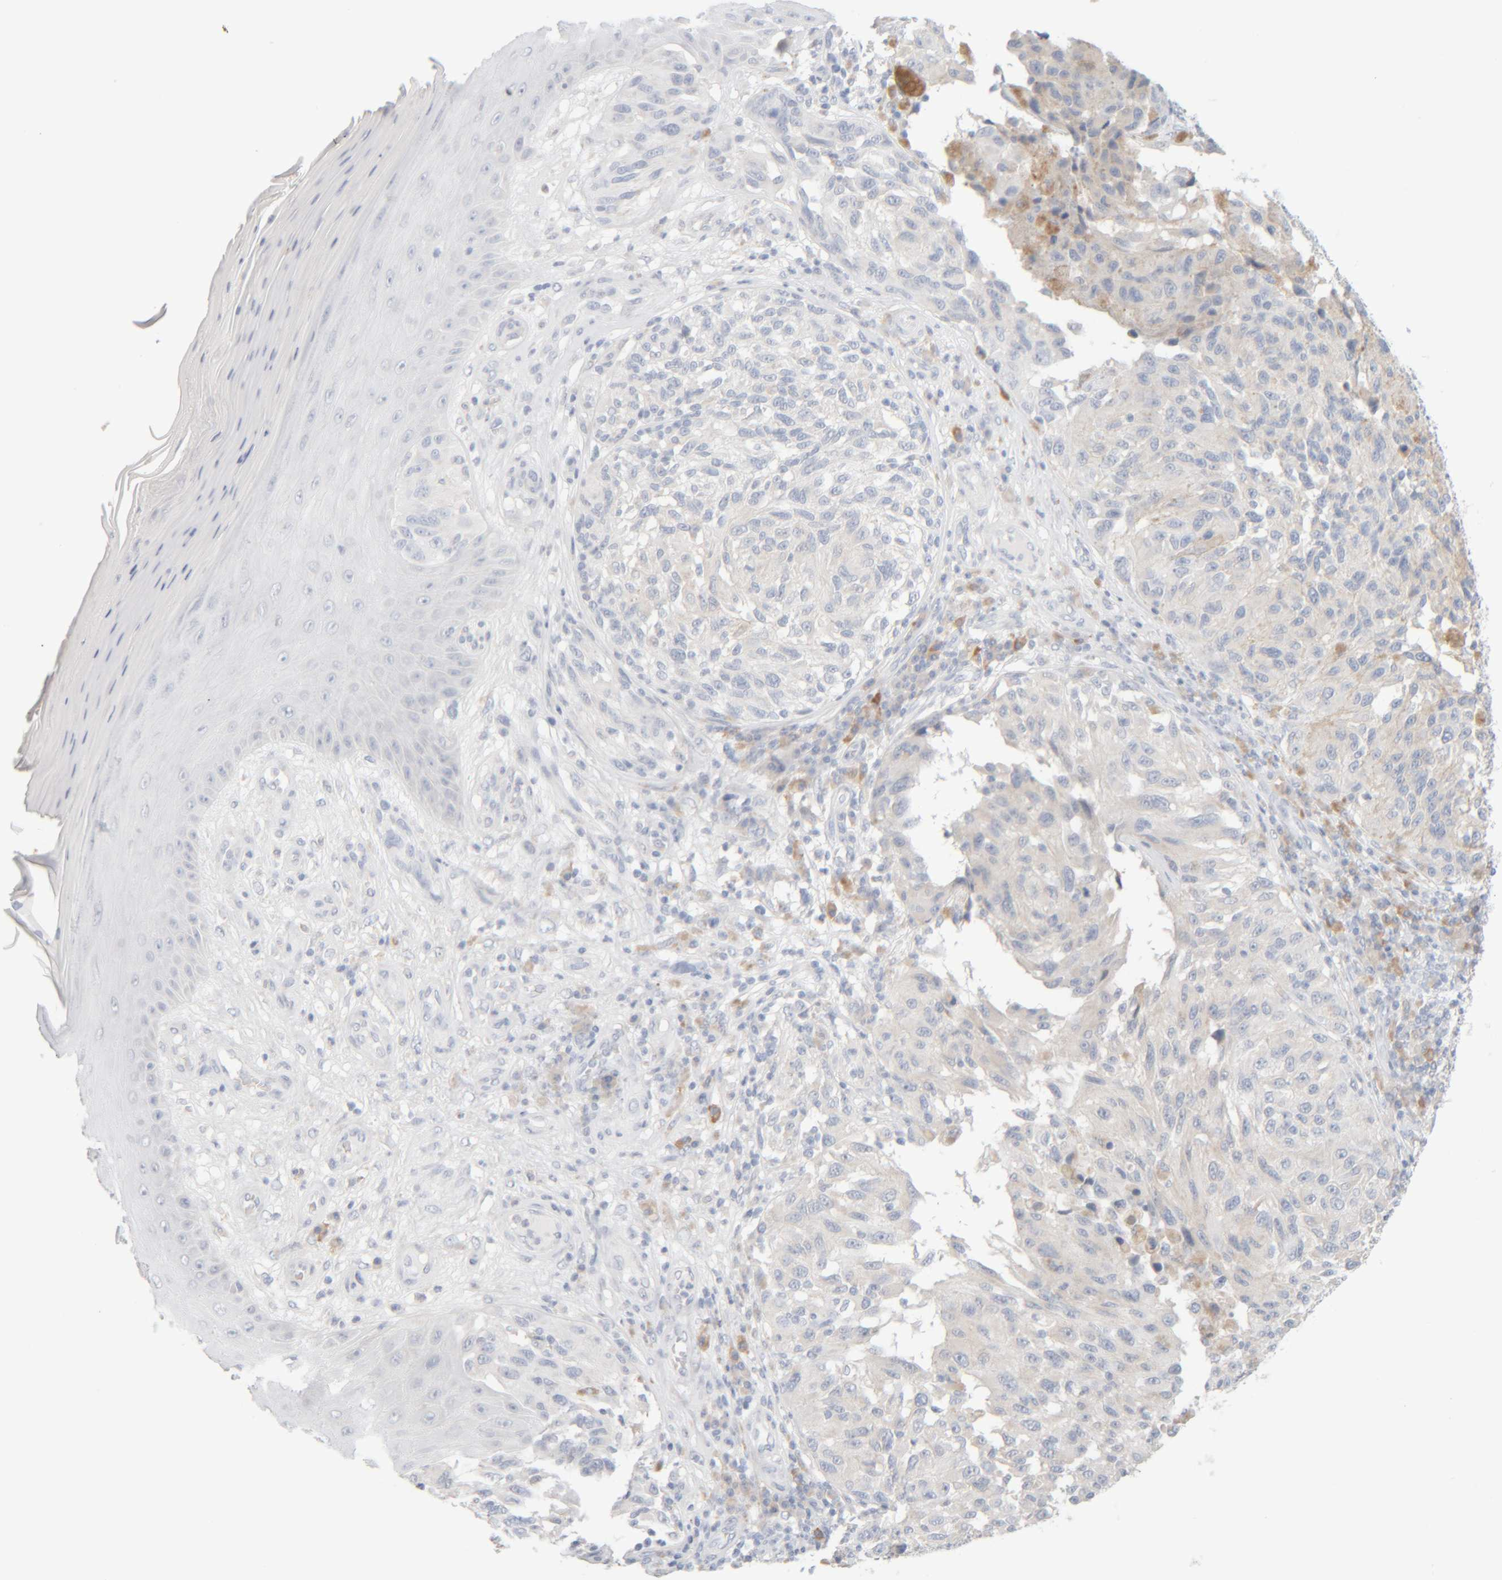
{"staining": {"intensity": "negative", "quantity": "none", "location": "none"}, "tissue": "melanoma", "cell_type": "Tumor cells", "image_type": "cancer", "snomed": [{"axis": "morphology", "description": "Malignant melanoma, NOS"}, {"axis": "topography", "description": "Skin"}], "caption": "High magnification brightfield microscopy of melanoma stained with DAB (3,3'-diaminobenzidine) (brown) and counterstained with hematoxylin (blue): tumor cells show no significant staining.", "gene": "RIDA", "patient": {"sex": "female", "age": 73}}